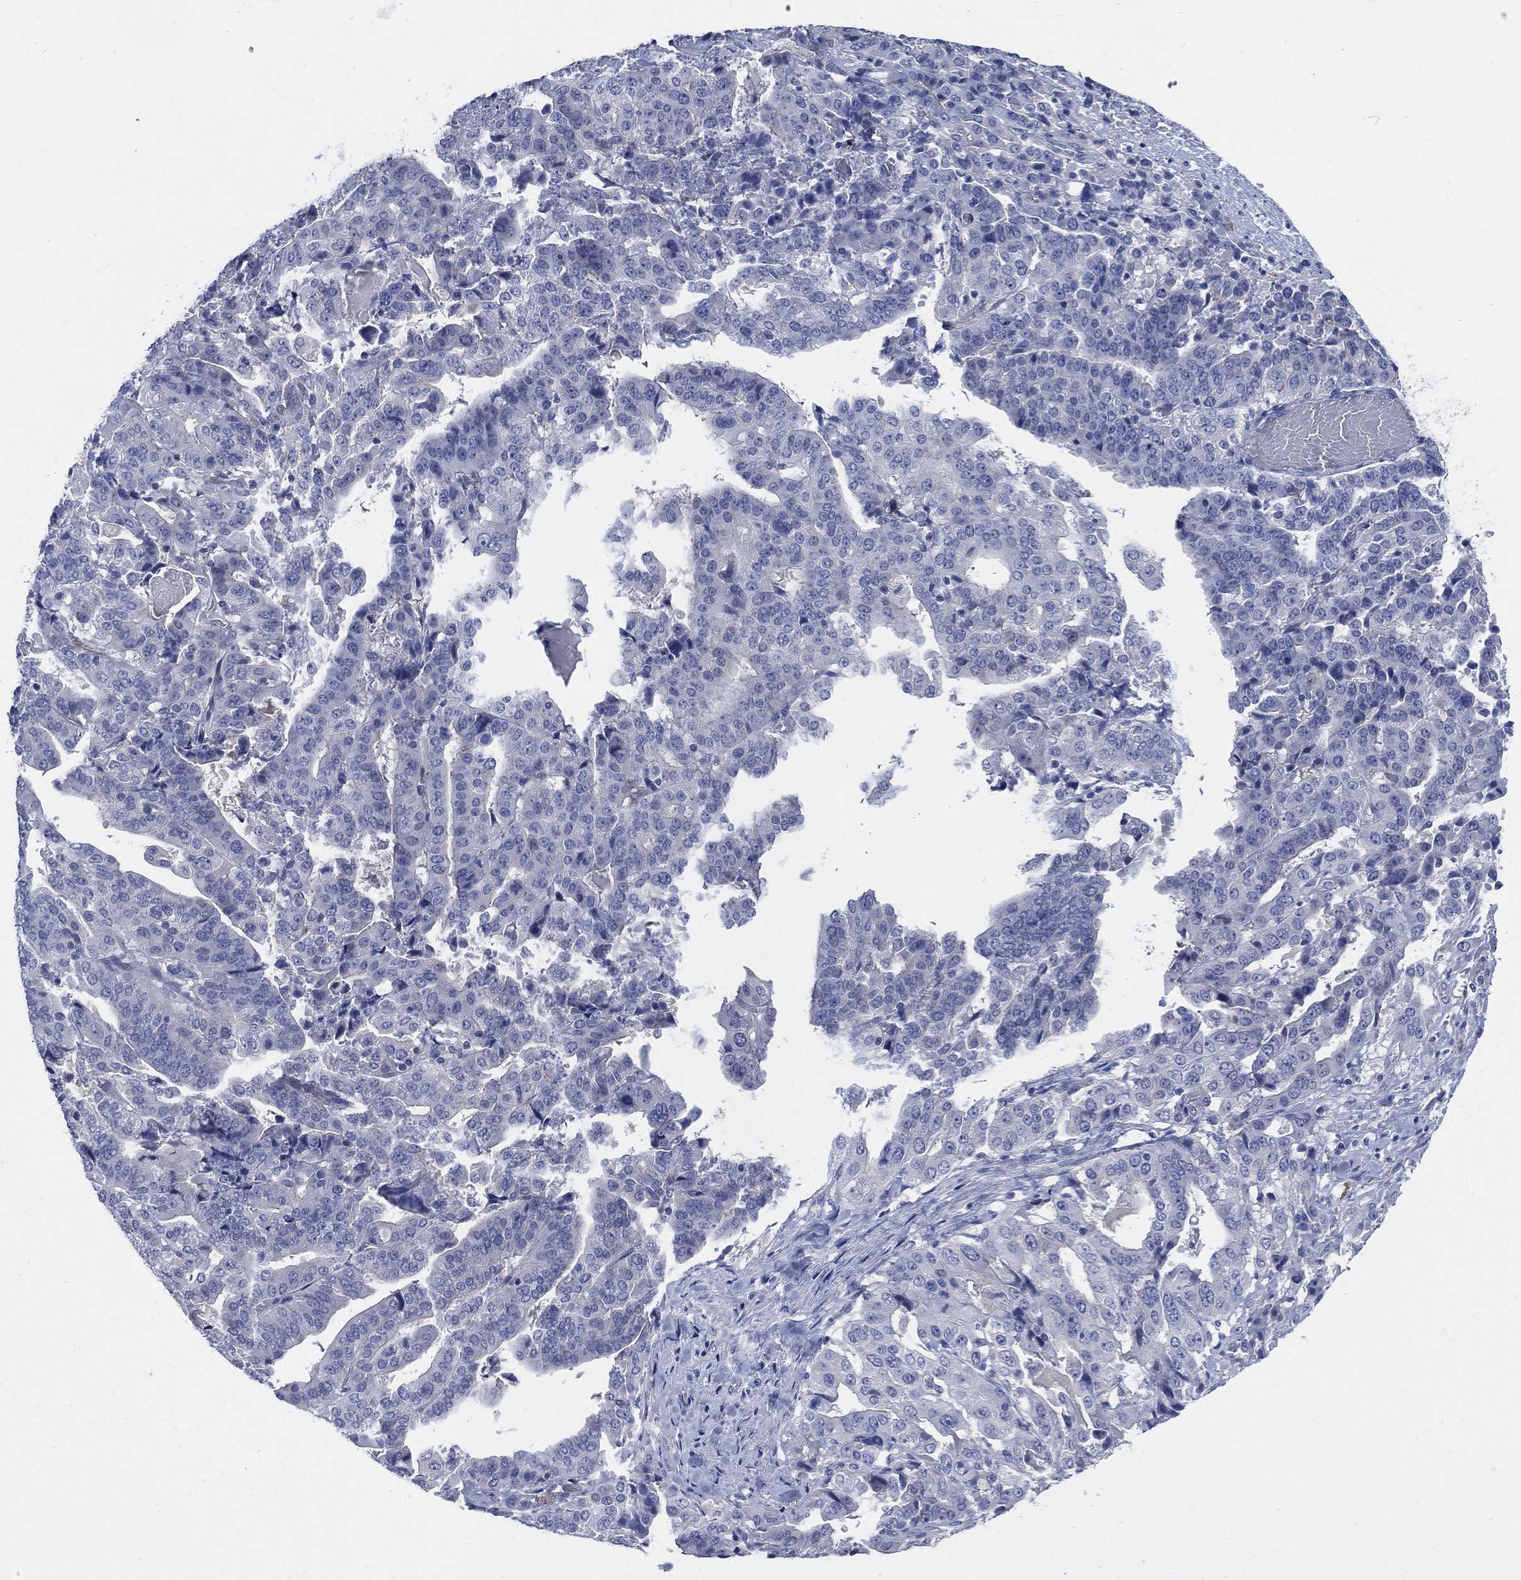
{"staining": {"intensity": "negative", "quantity": "none", "location": "none"}, "tissue": "stomach cancer", "cell_type": "Tumor cells", "image_type": "cancer", "snomed": [{"axis": "morphology", "description": "Adenocarcinoma, NOS"}, {"axis": "topography", "description": "Stomach"}], "caption": "A photomicrograph of stomach cancer (adenocarcinoma) stained for a protein reveals no brown staining in tumor cells.", "gene": "C5orf46", "patient": {"sex": "male", "age": 48}}